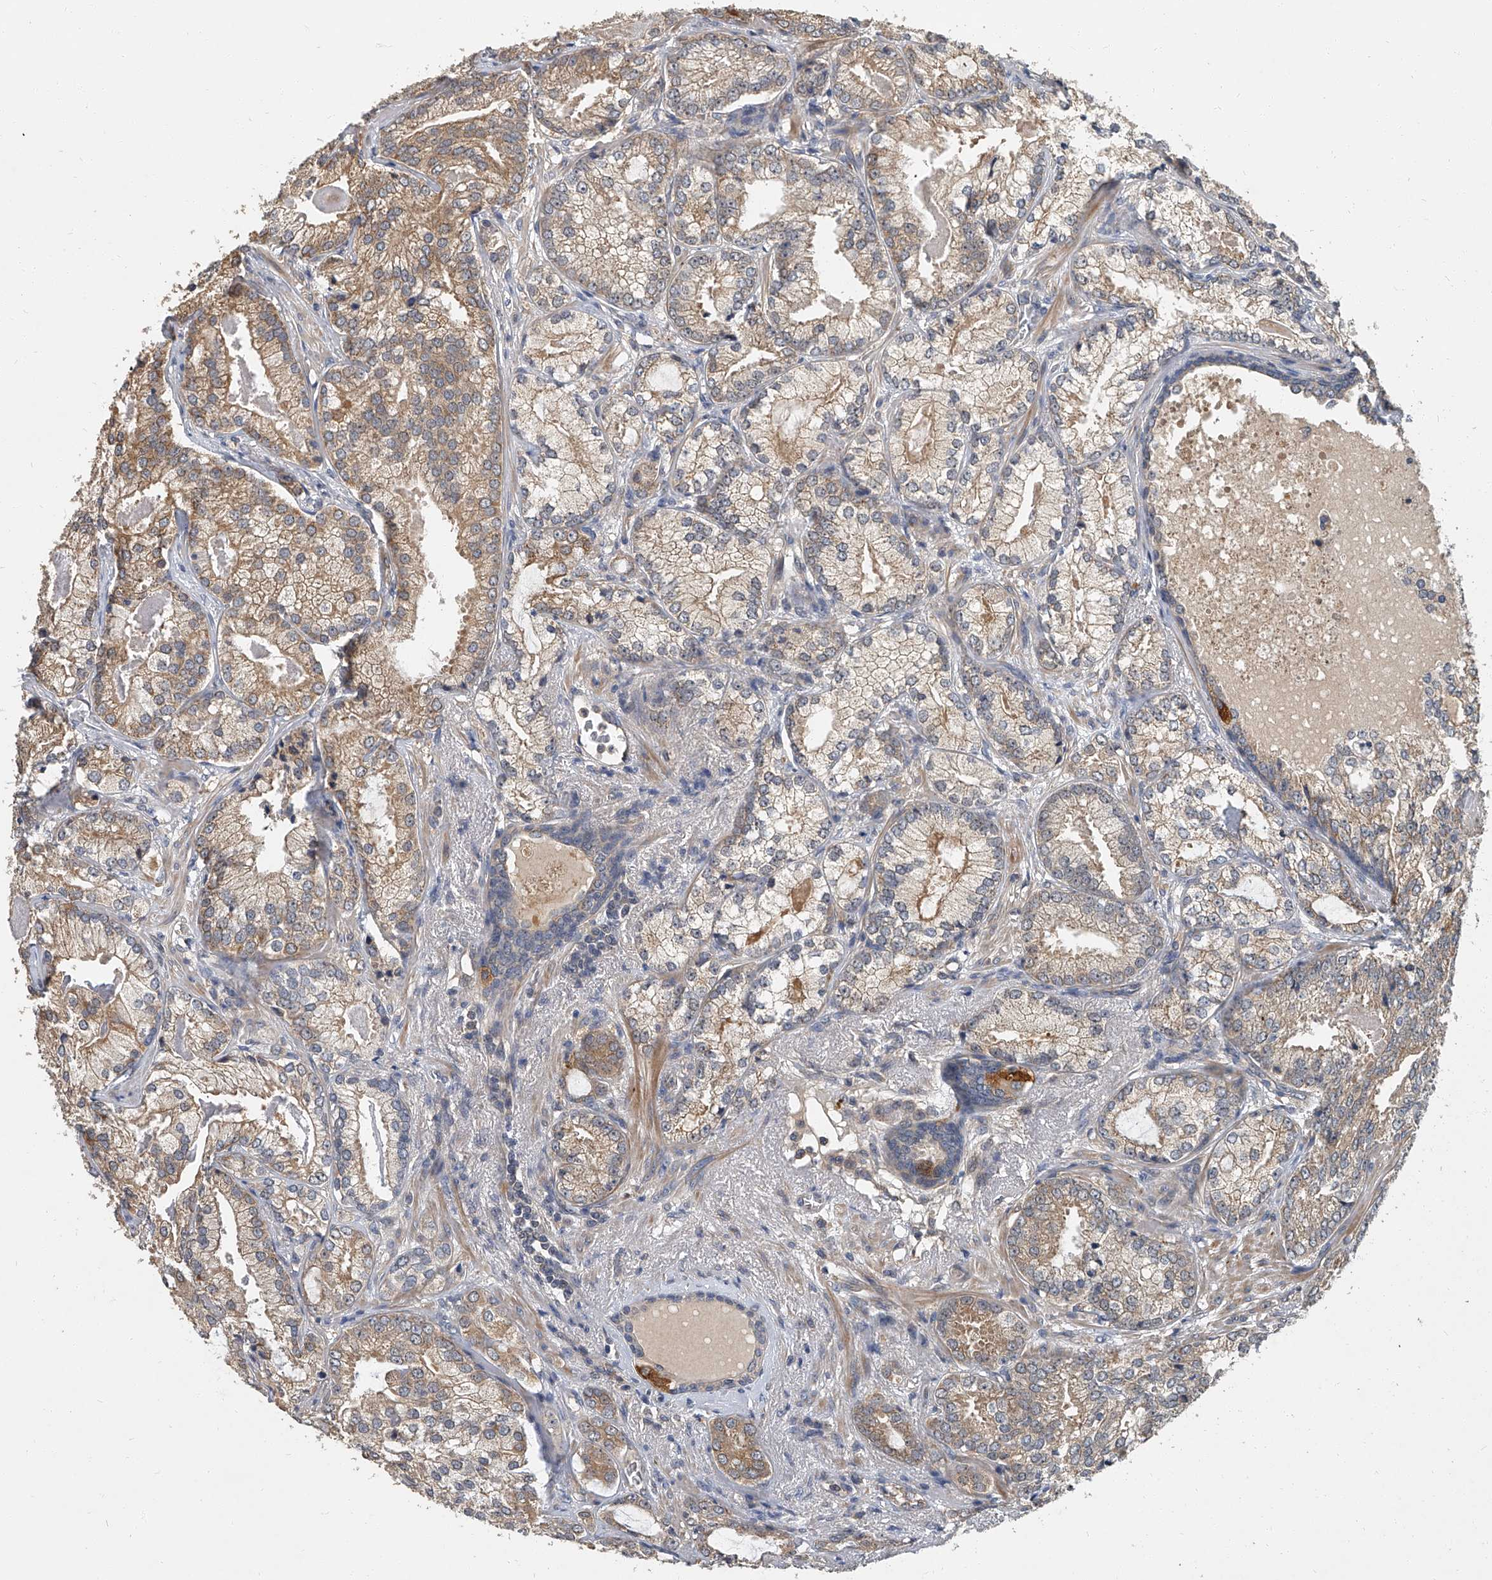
{"staining": {"intensity": "moderate", "quantity": ">75%", "location": "cytoplasmic/membranous"}, "tissue": "prostate cancer", "cell_type": "Tumor cells", "image_type": "cancer", "snomed": [{"axis": "morphology", "description": "Normal morphology"}, {"axis": "morphology", "description": "Adenocarcinoma, Low grade"}, {"axis": "topography", "description": "Prostate"}], "caption": "Protein analysis of adenocarcinoma (low-grade) (prostate) tissue reveals moderate cytoplasmic/membranous positivity in approximately >75% of tumor cells.", "gene": "JAG2", "patient": {"sex": "male", "age": 72}}